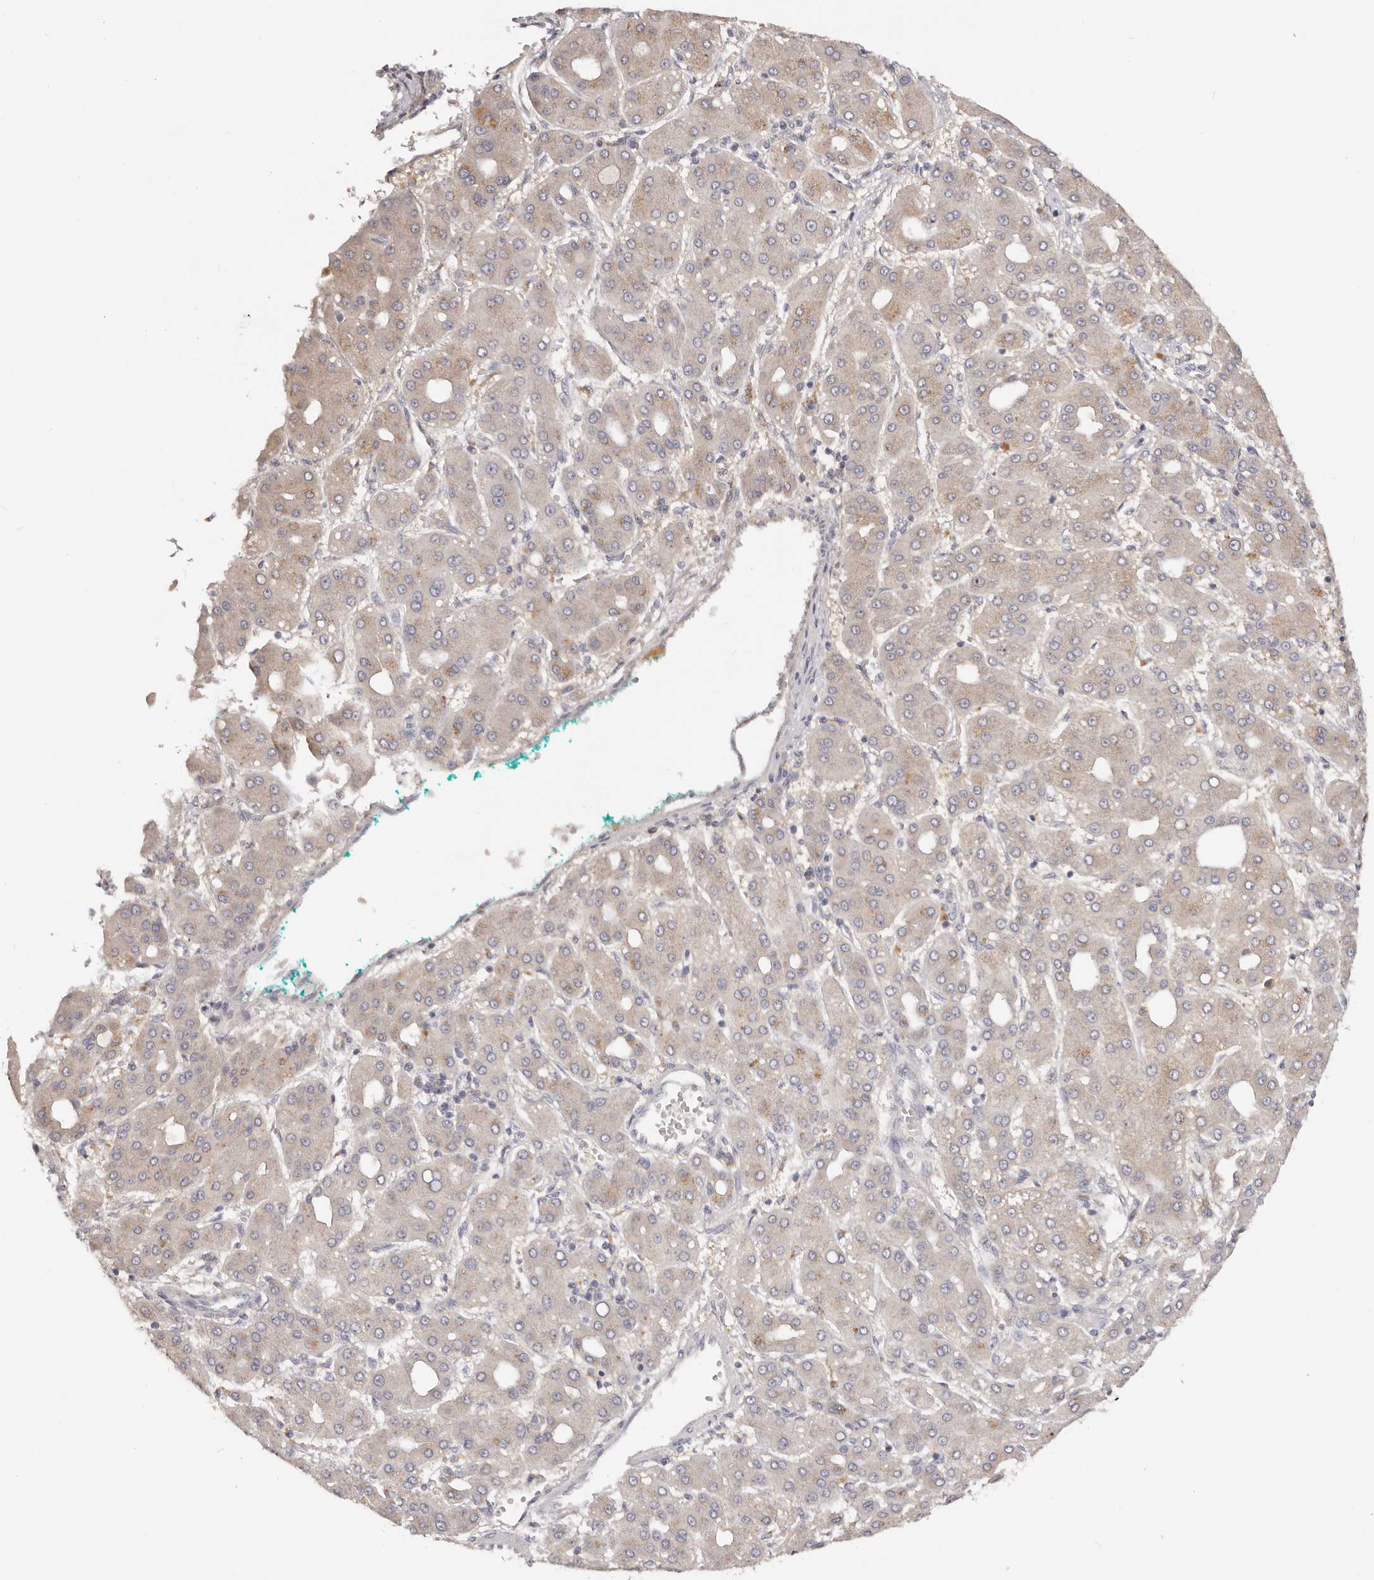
{"staining": {"intensity": "weak", "quantity": "<25%", "location": "cytoplasmic/membranous"}, "tissue": "liver cancer", "cell_type": "Tumor cells", "image_type": "cancer", "snomed": [{"axis": "morphology", "description": "Carcinoma, Hepatocellular, NOS"}, {"axis": "topography", "description": "Liver"}], "caption": "Human liver hepatocellular carcinoma stained for a protein using immunohistochemistry (IHC) exhibits no positivity in tumor cells.", "gene": "CCDC190", "patient": {"sex": "male", "age": 65}}